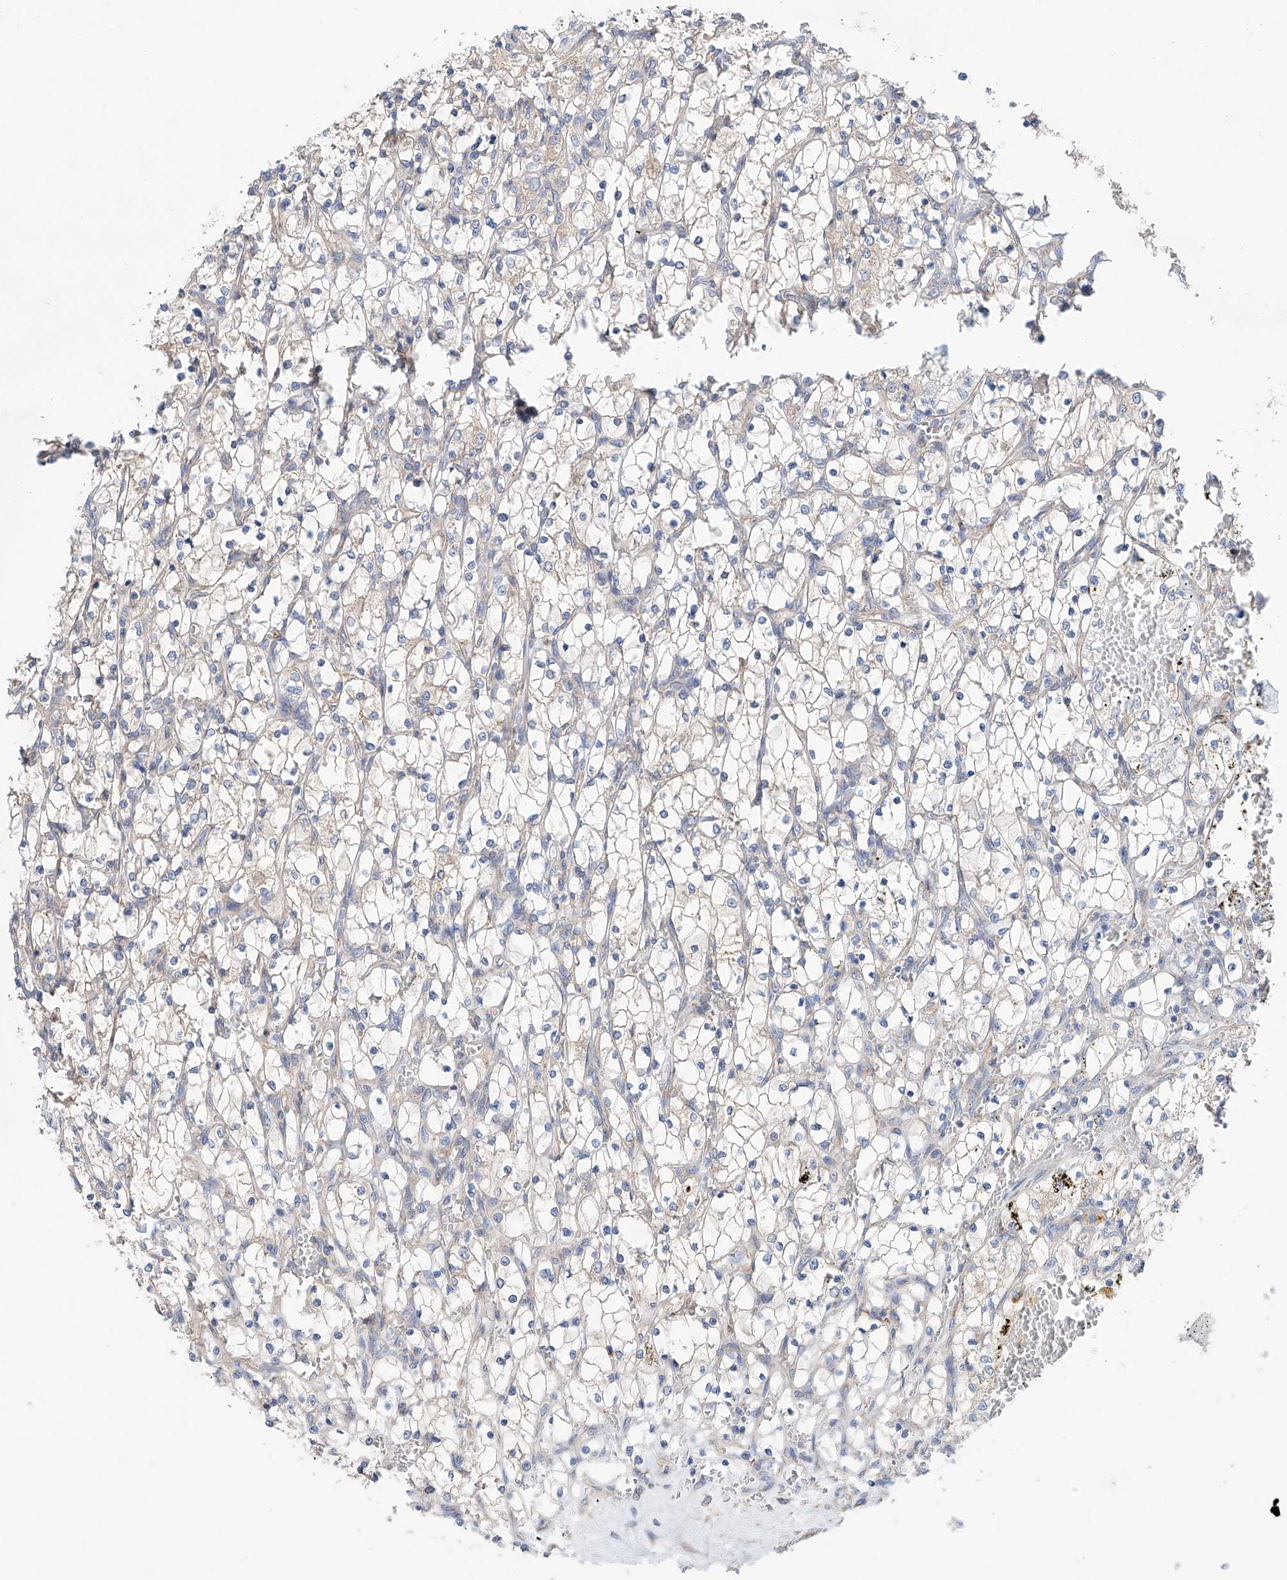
{"staining": {"intensity": "negative", "quantity": "none", "location": "none"}, "tissue": "renal cancer", "cell_type": "Tumor cells", "image_type": "cancer", "snomed": [{"axis": "morphology", "description": "Adenocarcinoma, NOS"}, {"axis": "topography", "description": "Kidney"}], "caption": "This is an immunohistochemistry (IHC) image of renal adenocarcinoma. There is no positivity in tumor cells.", "gene": "SLC22A7", "patient": {"sex": "female", "age": 69}}